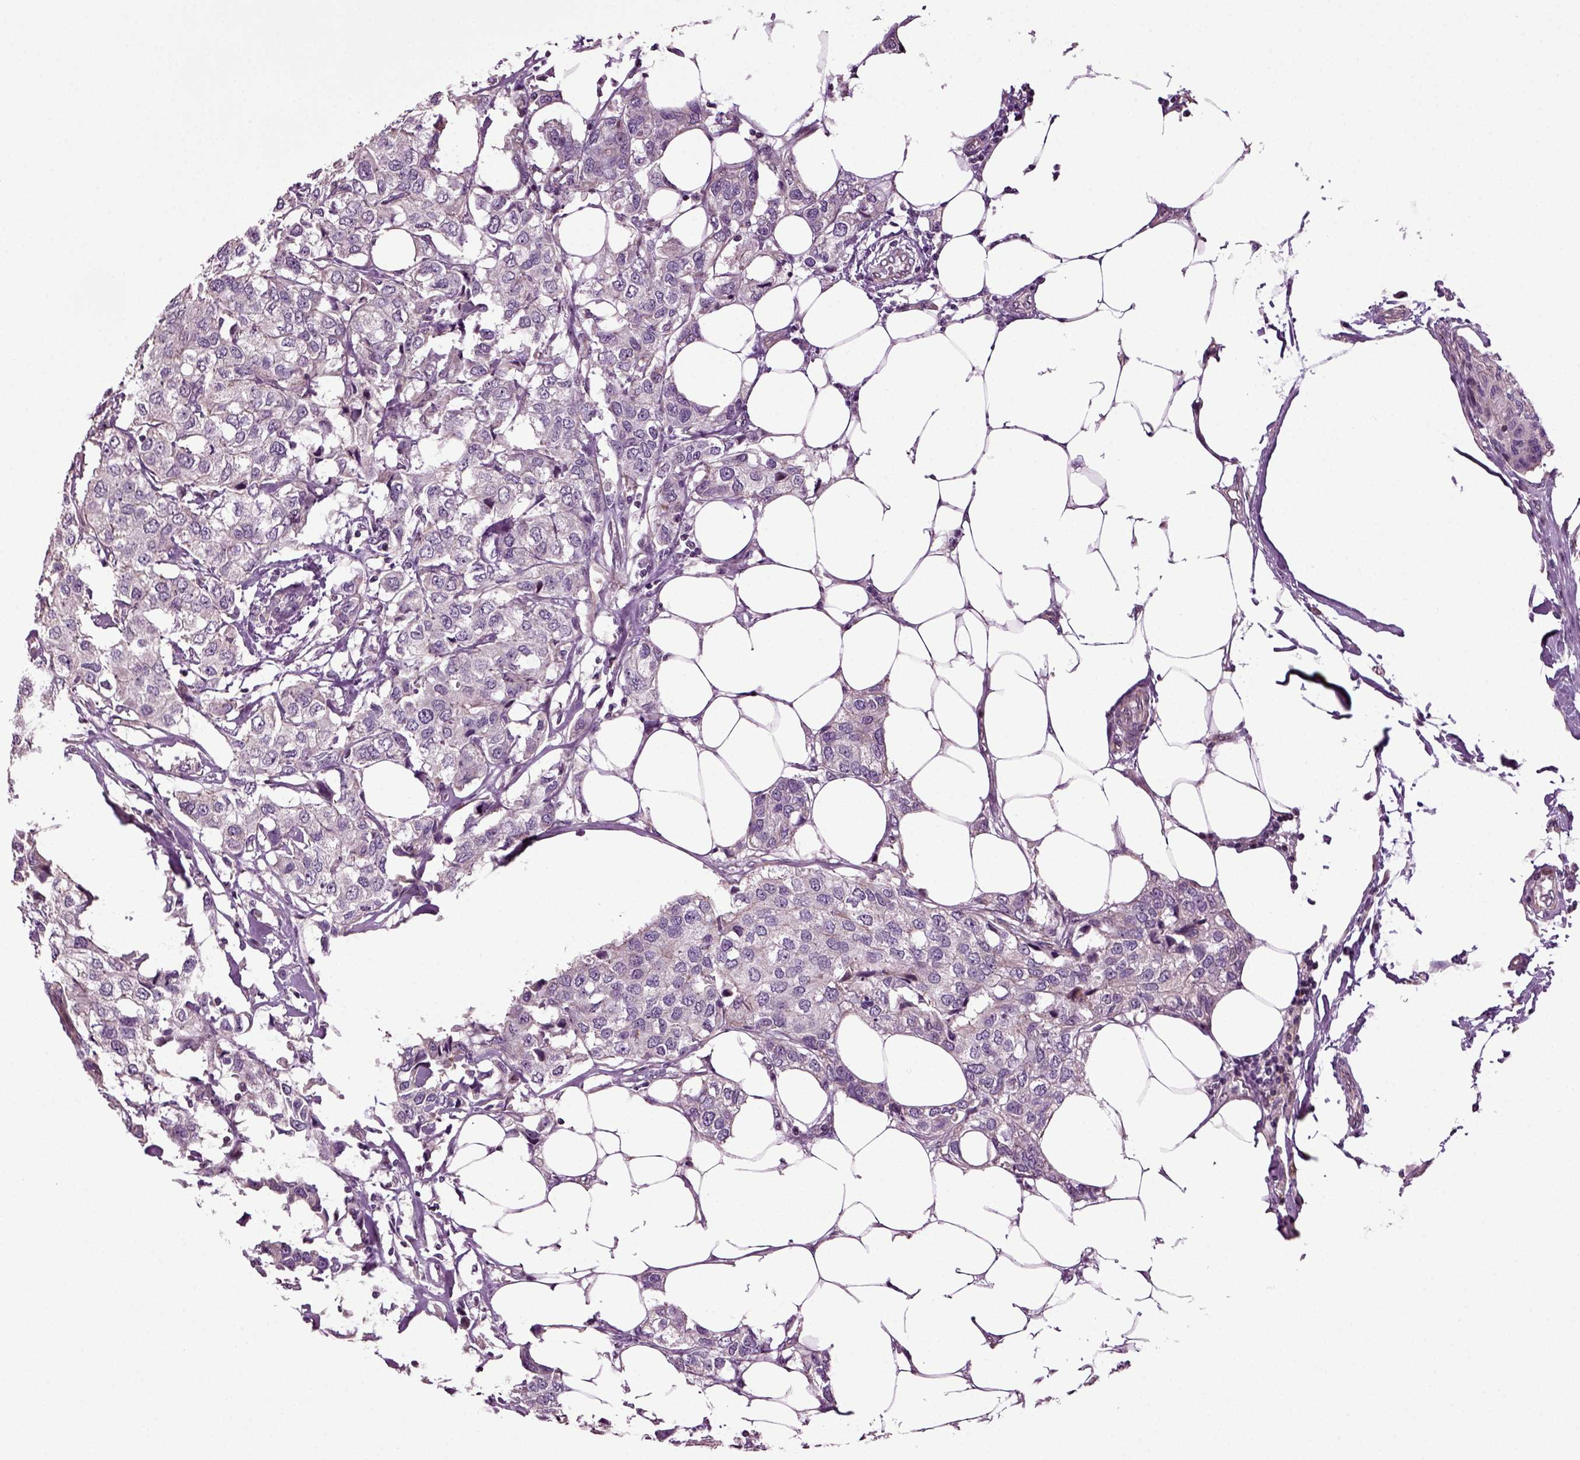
{"staining": {"intensity": "negative", "quantity": "none", "location": "none"}, "tissue": "breast cancer", "cell_type": "Tumor cells", "image_type": "cancer", "snomed": [{"axis": "morphology", "description": "Duct carcinoma"}, {"axis": "topography", "description": "Breast"}], "caption": "A photomicrograph of human breast cancer (intraductal carcinoma) is negative for staining in tumor cells. The staining is performed using DAB (3,3'-diaminobenzidine) brown chromogen with nuclei counter-stained in using hematoxylin.", "gene": "HAGHL", "patient": {"sex": "female", "age": 80}}